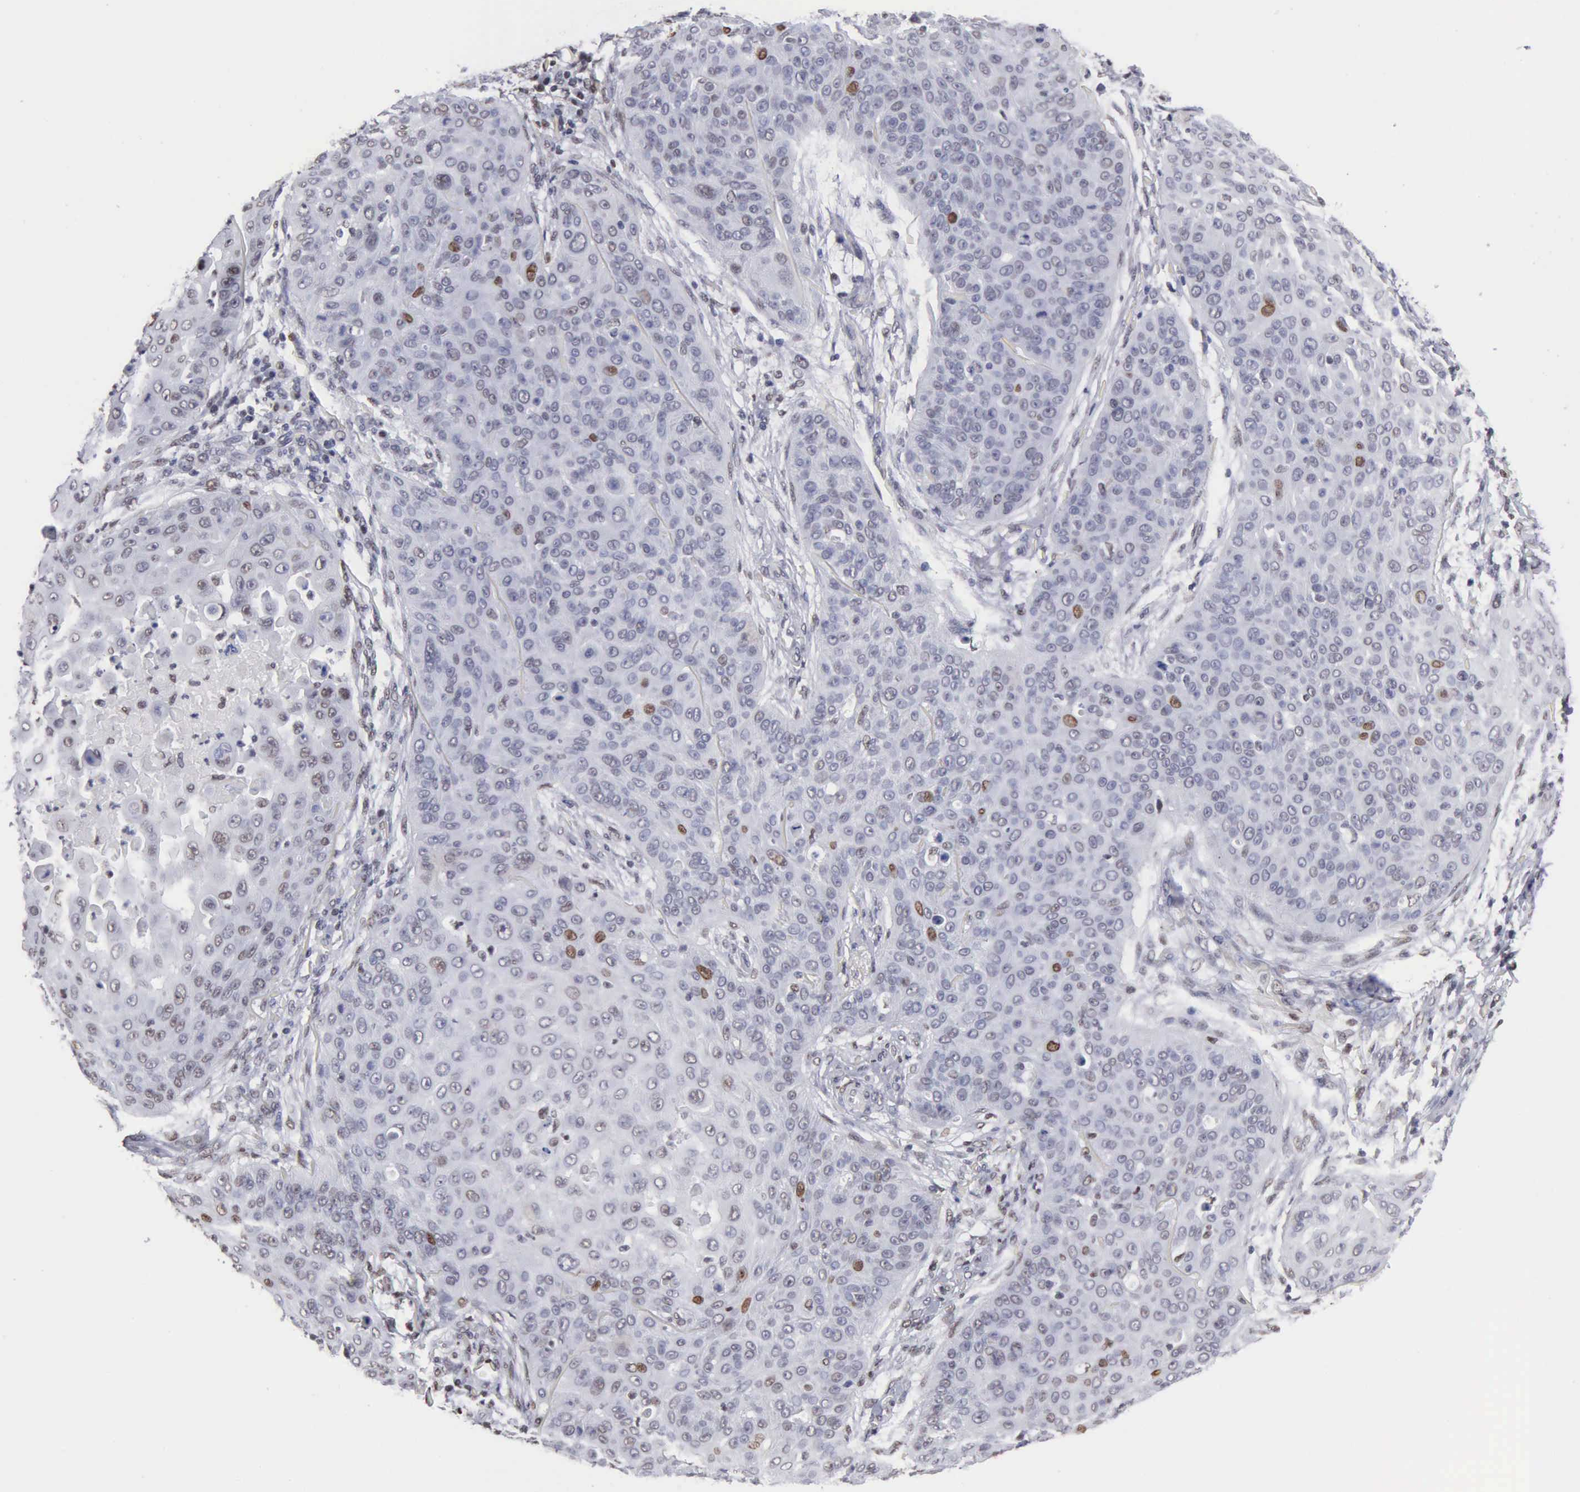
{"staining": {"intensity": "strong", "quantity": "<25%", "location": "nuclear"}, "tissue": "skin cancer", "cell_type": "Tumor cells", "image_type": "cancer", "snomed": [{"axis": "morphology", "description": "Squamous cell carcinoma, NOS"}, {"axis": "topography", "description": "Skin"}], "caption": "Protein analysis of squamous cell carcinoma (skin) tissue exhibits strong nuclear positivity in about <25% of tumor cells. (Stains: DAB (3,3'-diaminobenzidine) in brown, nuclei in blue, Microscopy: brightfield microscopy at high magnification).", "gene": "CCNG1", "patient": {"sex": "male", "age": 82}}